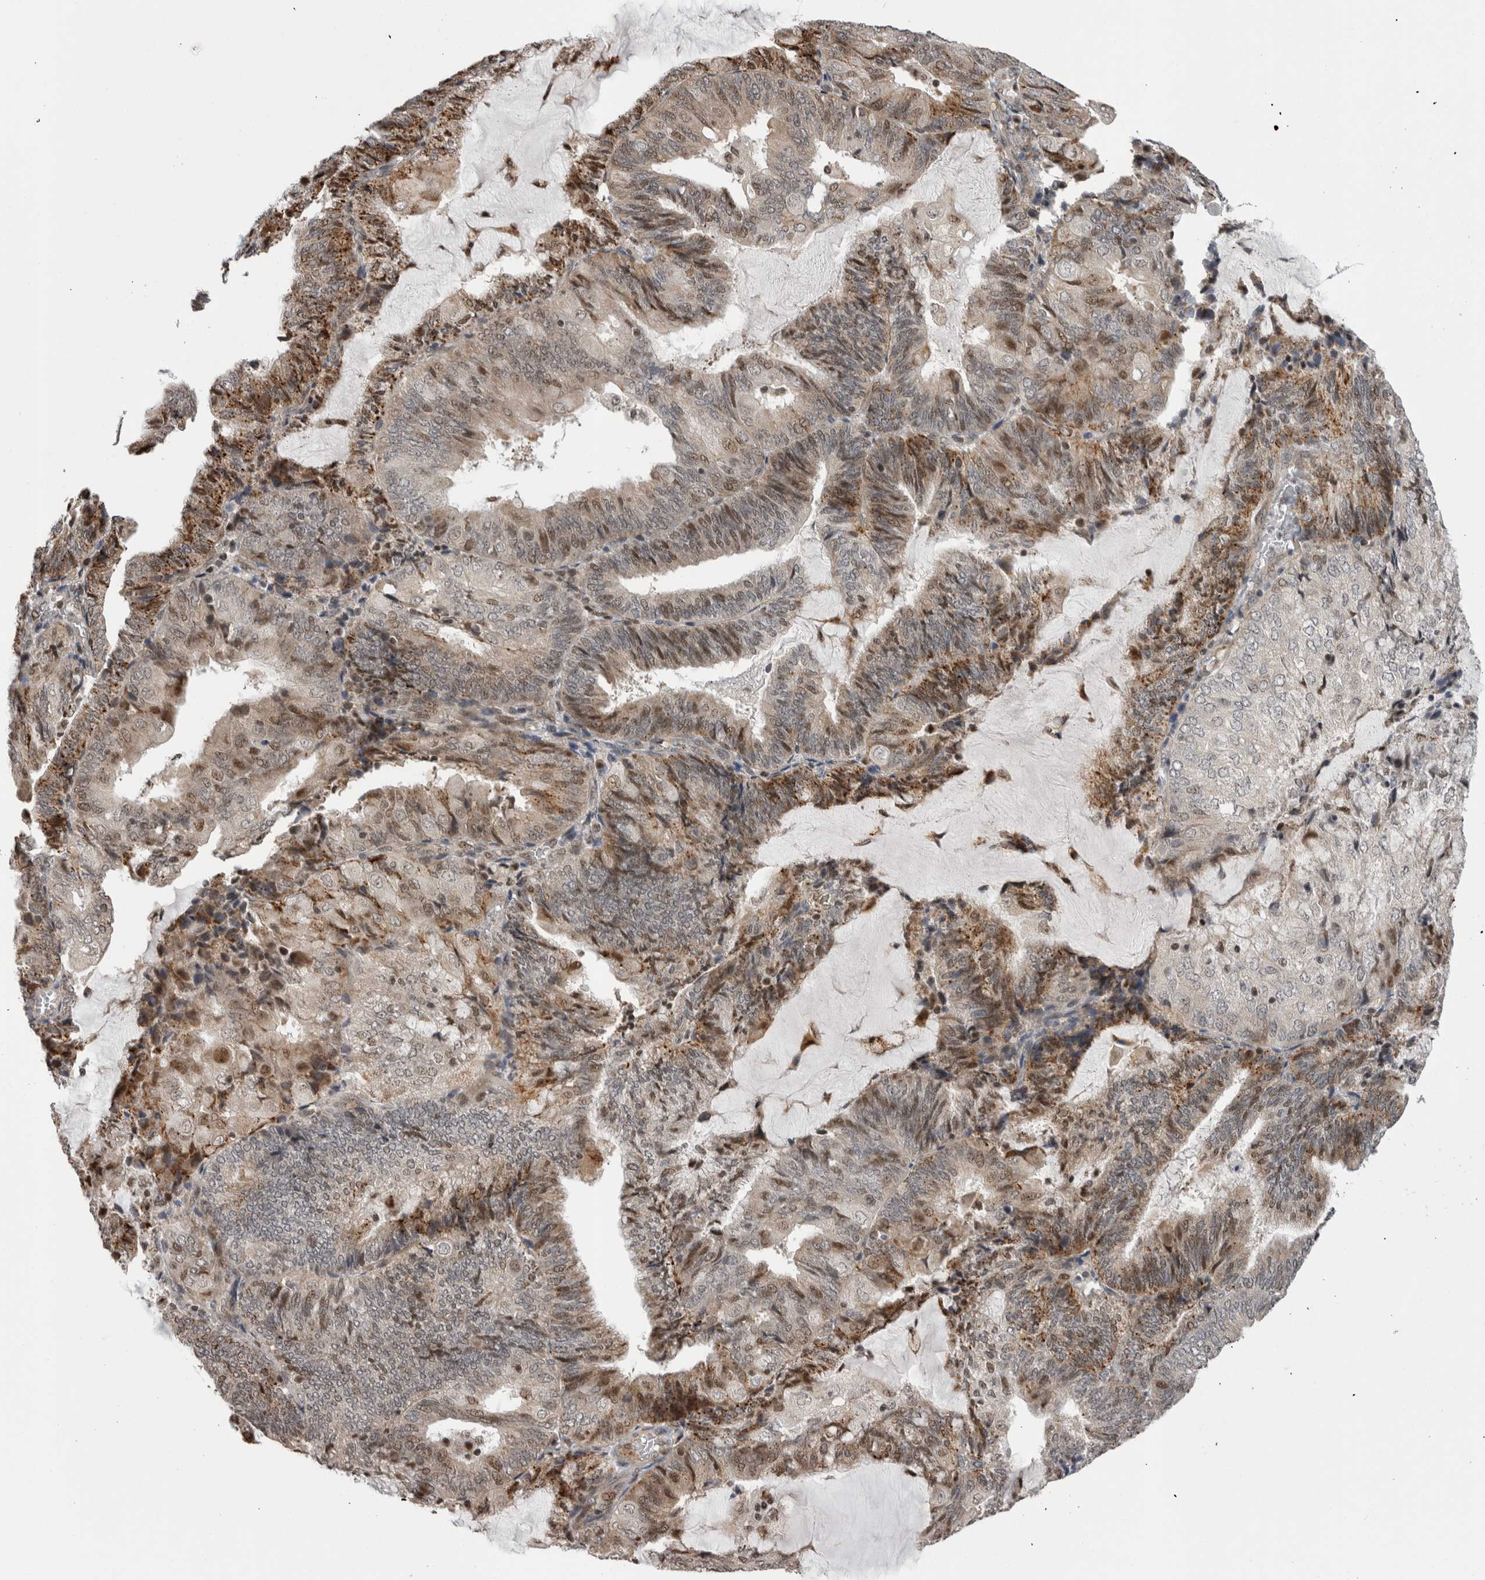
{"staining": {"intensity": "moderate", "quantity": "25%-75%", "location": "cytoplasmic/membranous,nuclear"}, "tissue": "endometrial cancer", "cell_type": "Tumor cells", "image_type": "cancer", "snomed": [{"axis": "morphology", "description": "Adenocarcinoma, NOS"}, {"axis": "topography", "description": "Endometrium"}], "caption": "This is a histology image of immunohistochemistry (IHC) staining of endometrial cancer (adenocarcinoma), which shows moderate expression in the cytoplasmic/membranous and nuclear of tumor cells.", "gene": "ZBTB11", "patient": {"sex": "female", "age": 81}}